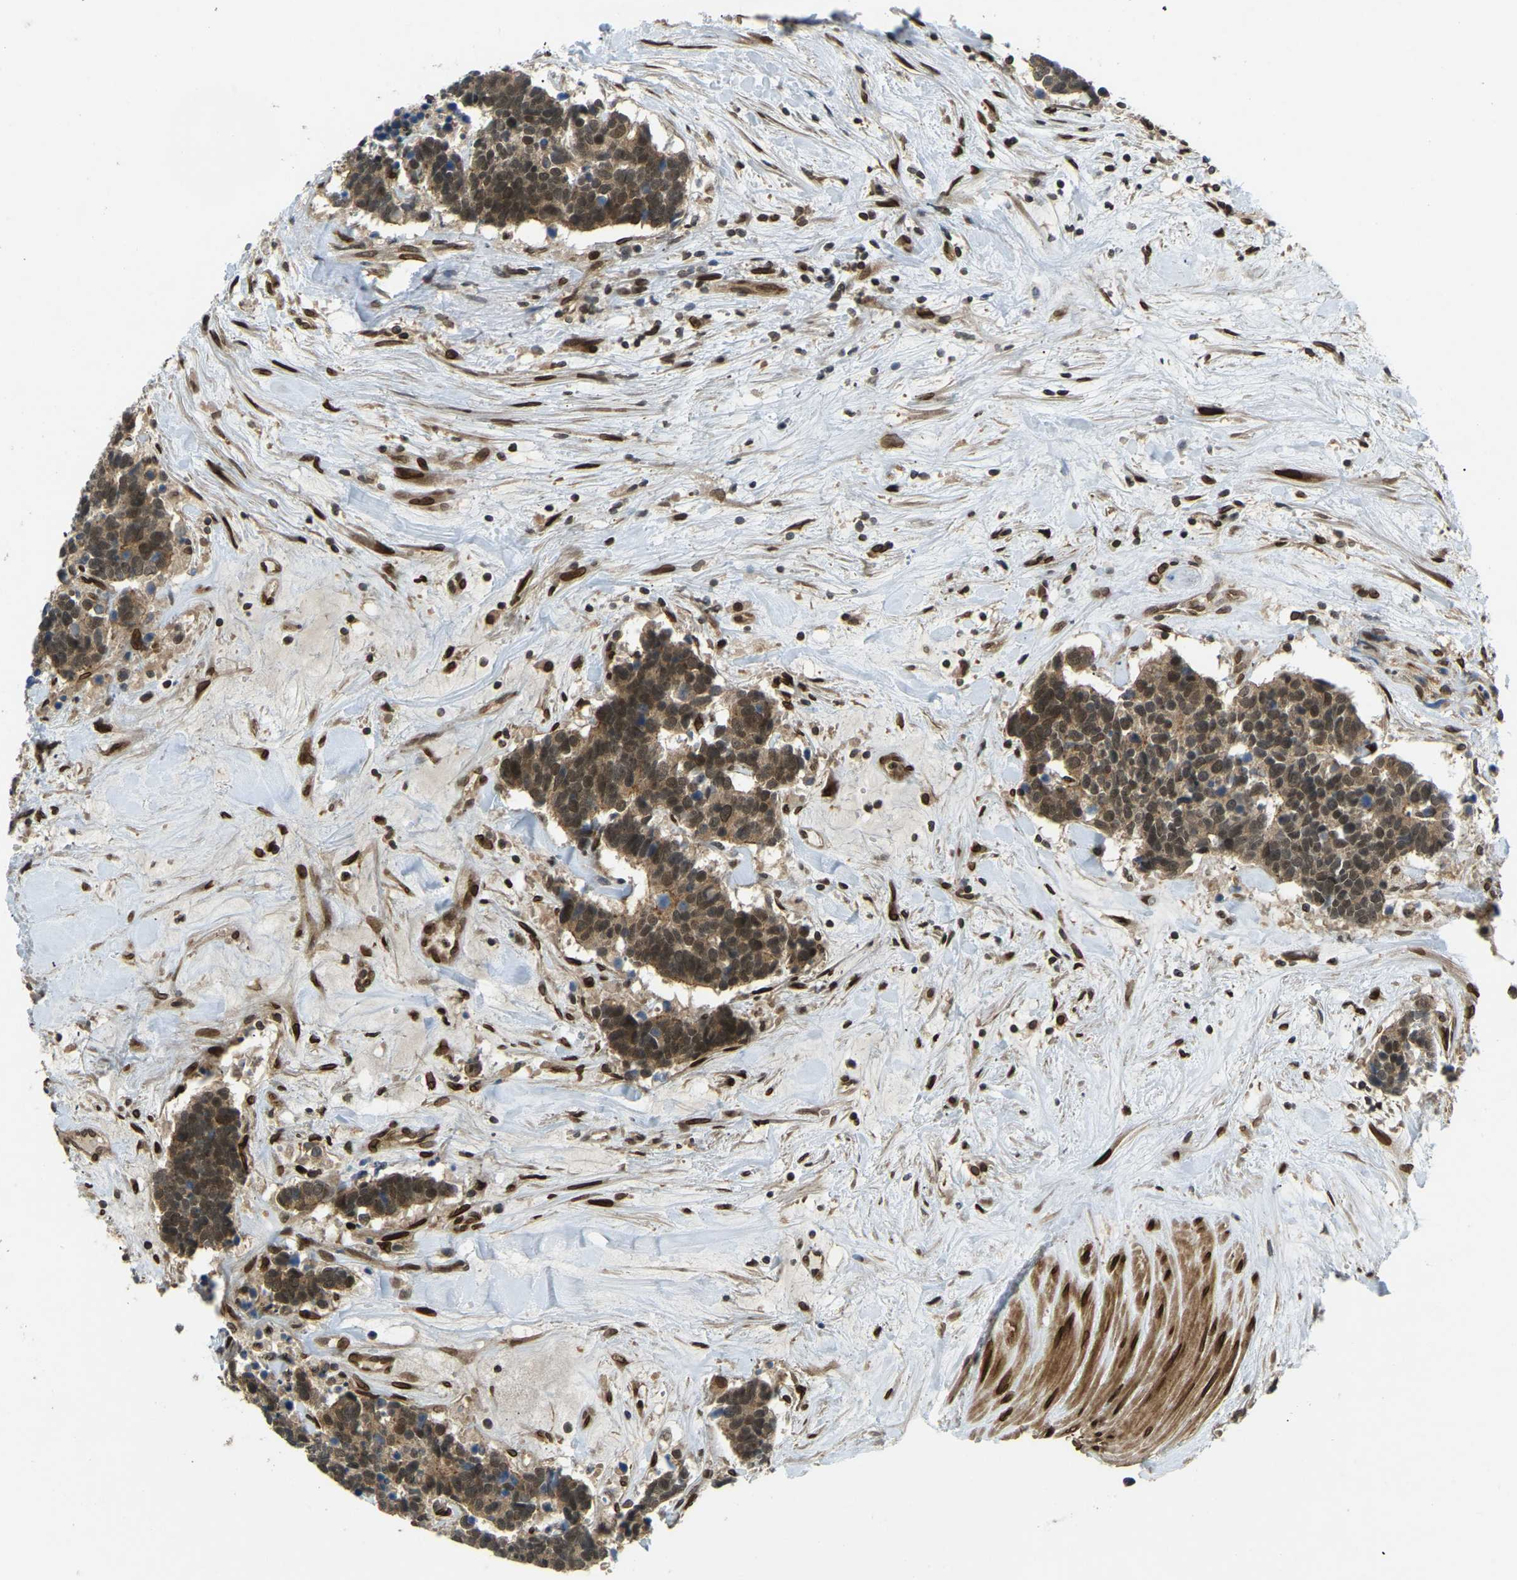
{"staining": {"intensity": "moderate", "quantity": ">75%", "location": "cytoplasmic/membranous,nuclear"}, "tissue": "carcinoid", "cell_type": "Tumor cells", "image_type": "cancer", "snomed": [{"axis": "morphology", "description": "Carcinoma, NOS"}, {"axis": "morphology", "description": "Carcinoid, malignant, NOS"}, {"axis": "topography", "description": "Urinary bladder"}], "caption": "Protein expression analysis of carcinoid demonstrates moderate cytoplasmic/membranous and nuclear staining in approximately >75% of tumor cells.", "gene": "SYNE1", "patient": {"sex": "male", "age": 57}}